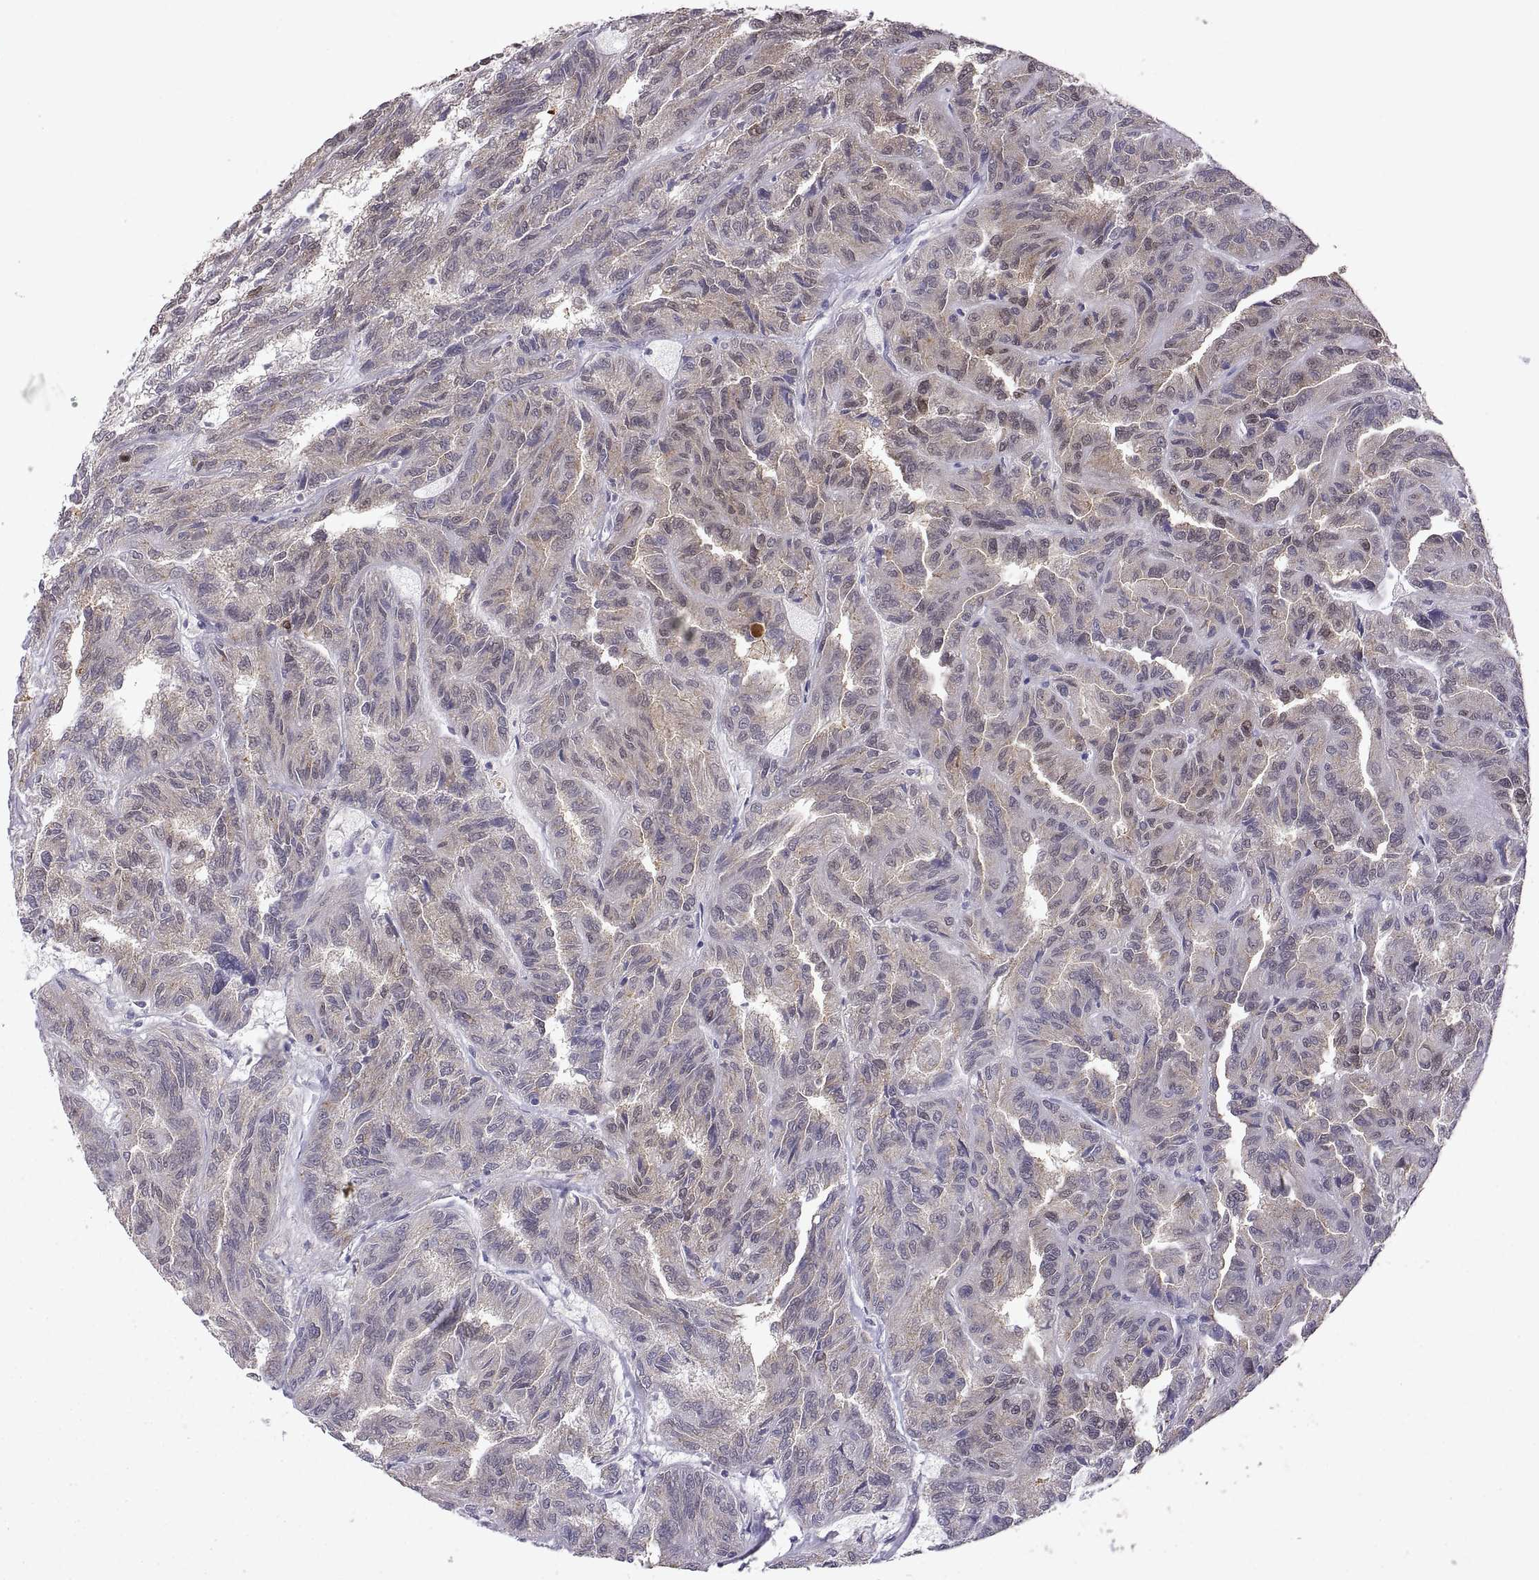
{"staining": {"intensity": "negative", "quantity": "none", "location": "none"}, "tissue": "renal cancer", "cell_type": "Tumor cells", "image_type": "cancer", "snomed": [{"axis": "morphology", "description": "Adenocarcinoma, NOS"}, {"axis": "topography", "description": "Kidney"}], "caption": "A high-resolution image shows immunohistochemistry staining of adenocarcinoma (renal), which exhibits no significant expression in tumor cells.", "gene": "FGF9", "patient": {"sex": "male", "age": 79}}